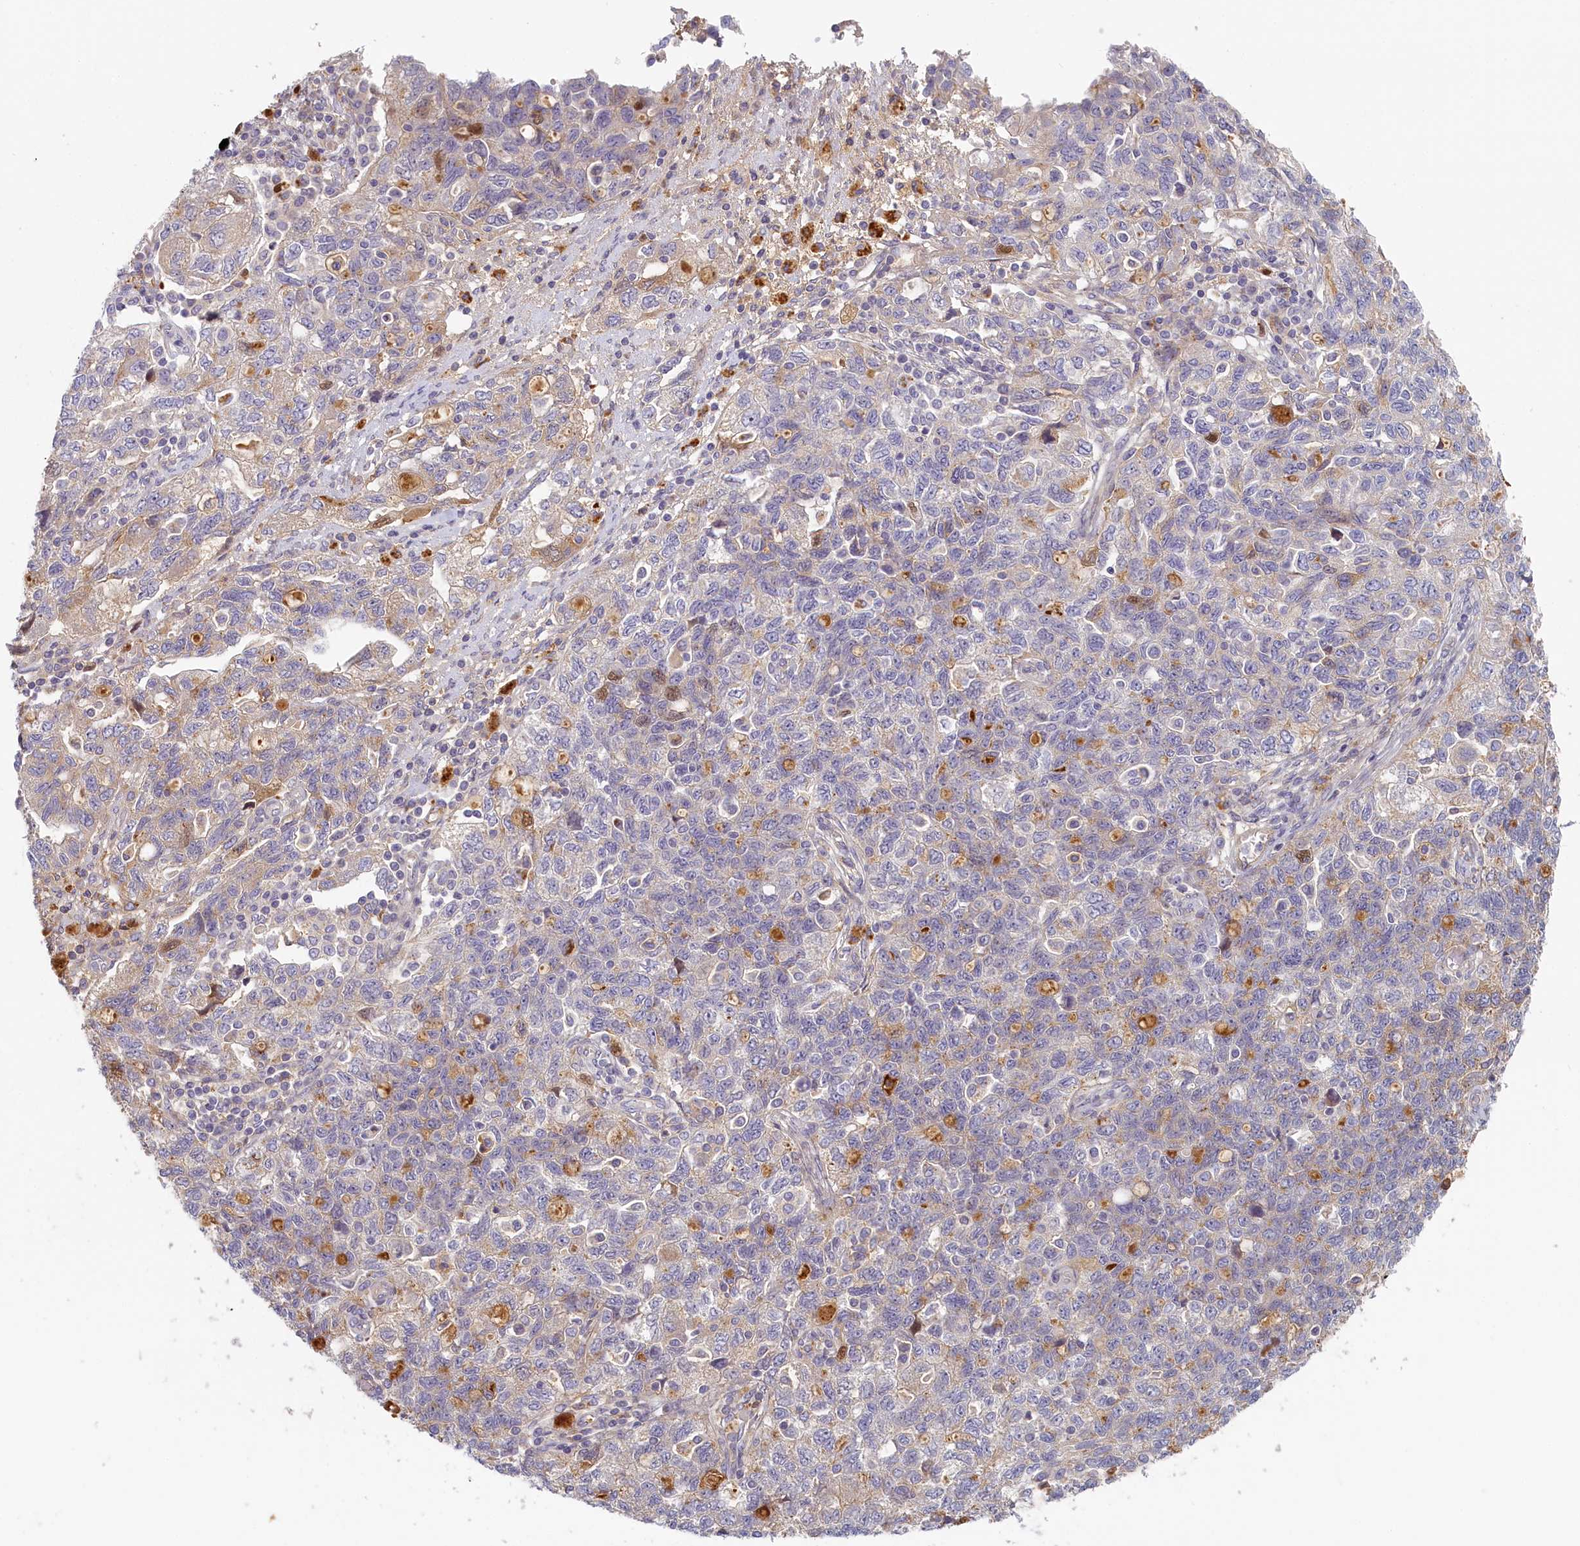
{"staining": {"intensity": "moderate", "quantity": "25%-75%", "location": "cytoplasmic/membranous"}, "tissue": "ovarian cancer", "cell_type": "Tumor cells", "image_type": "cancer", "snomed": [{"axis": "morphology", "description": "Carcinoma, NOS"}, {"axis": "morphology", "description": "Cystadenocarcinoma, serous, NOS"}, {"axis": "topography", "description": "Ovary"}], "caption": "Ovarian cancer (carcinoma) stained with IHC reveals moderate cytoplasmic/membranous positivity in approximately 25%-75% of tumor cells. Immunohistochemistry (ihc) stains the protein in brown and the nuclei are stained blue.", "gene": "STX16", "patient": {"sex": "female", "age": 69}}